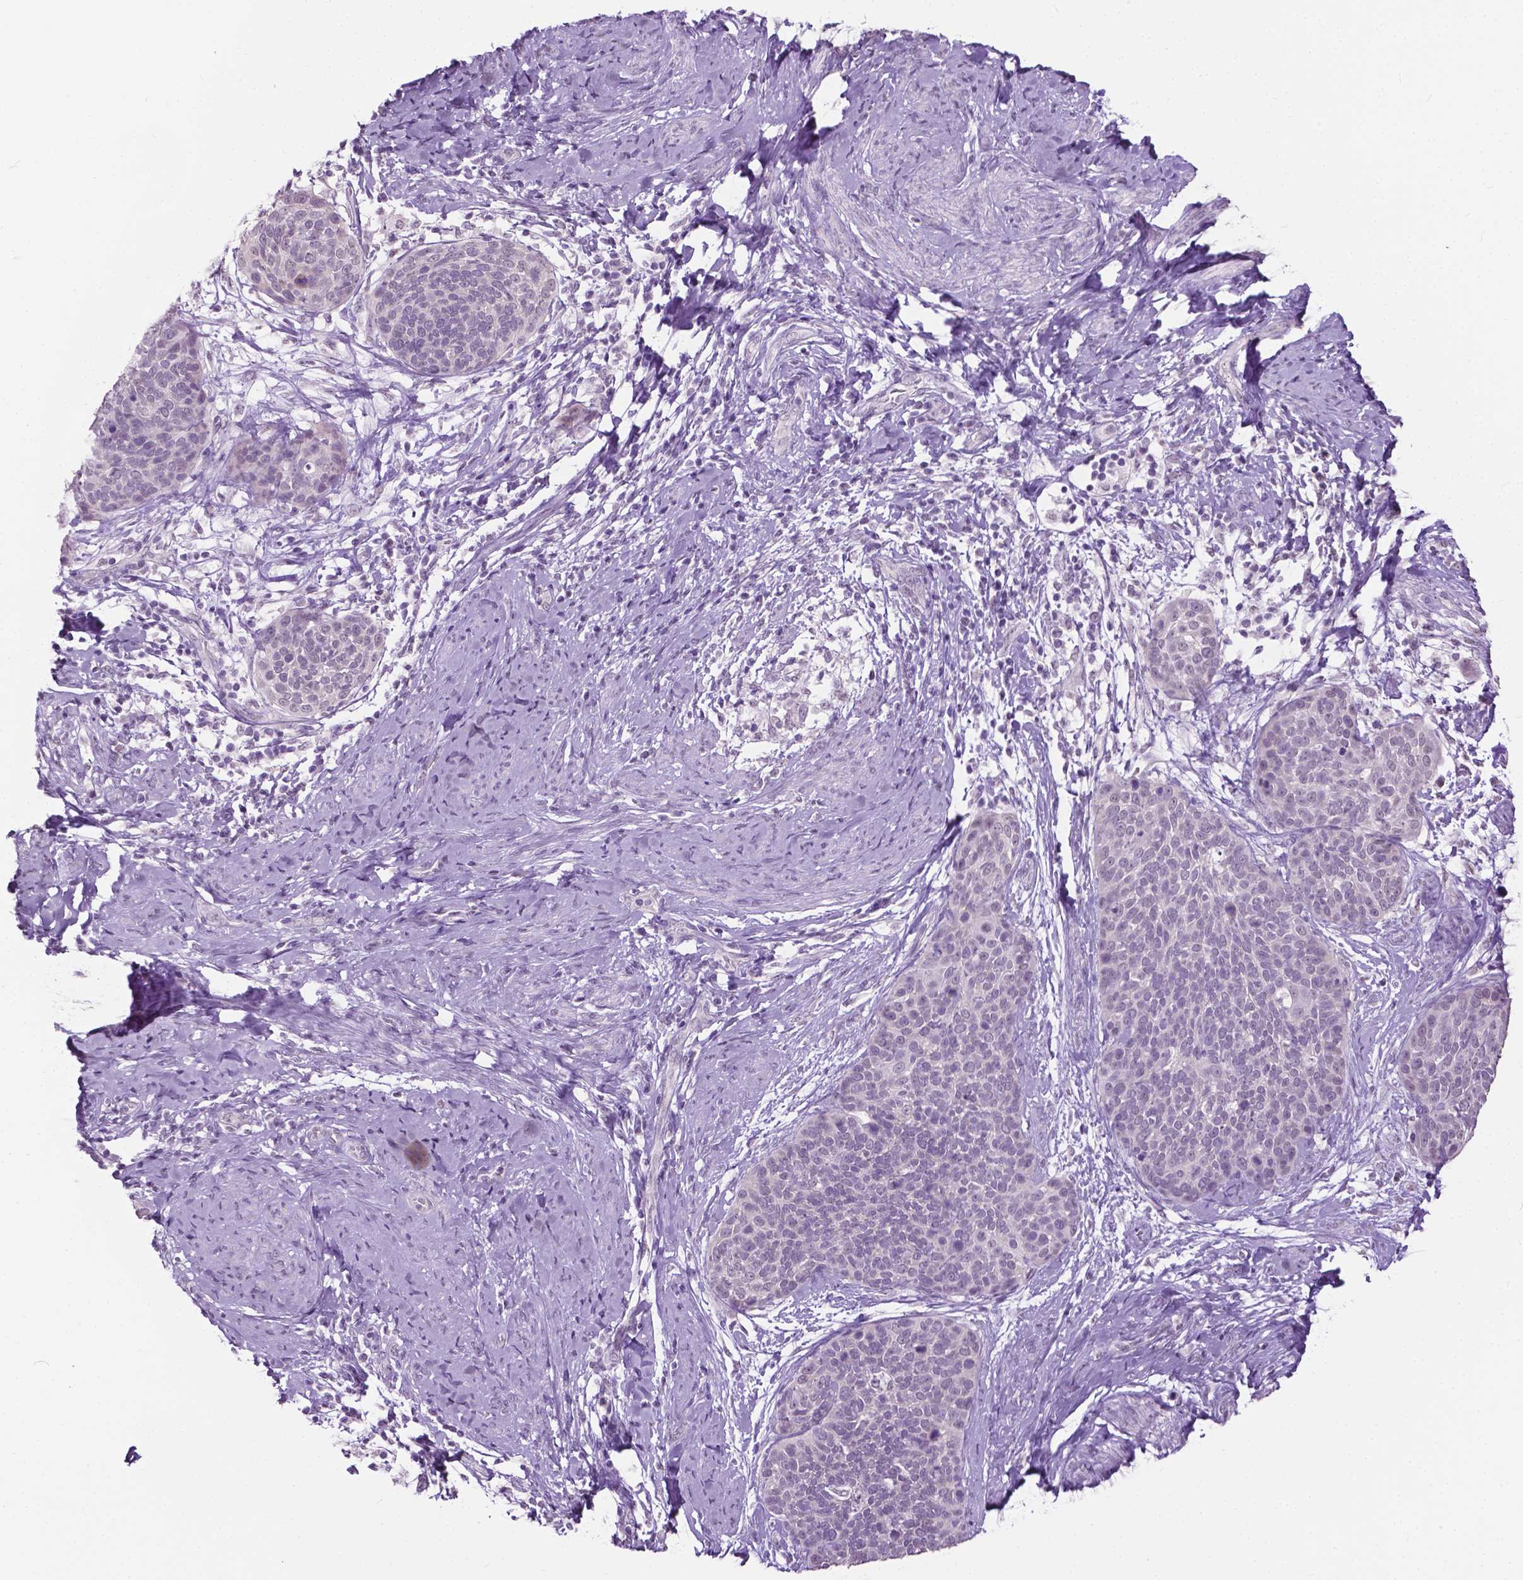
{"staining": {"intensity": "negative", "quantity": "none", "location": "none"}, "tissue": "cervical cancer", "cell_type": "Tumor cells", "image_type": "cancer", "snomed": [{"axis": "morphology", "description": "Squamous cell carcinoma, NOS"}, {"axis": "topography", "description": "Cervix"}], "caption": "Immunohistochemistry micrograph of neoplastic tissue: cervical cancer (squamous cell carcinoma) stained with DAB (3,3'-diaminobenzidine) exhibits no significant protein staining in tumor cells.", "gene": "GPR37L1", "patient": {"sex": "female", "age": 69}}